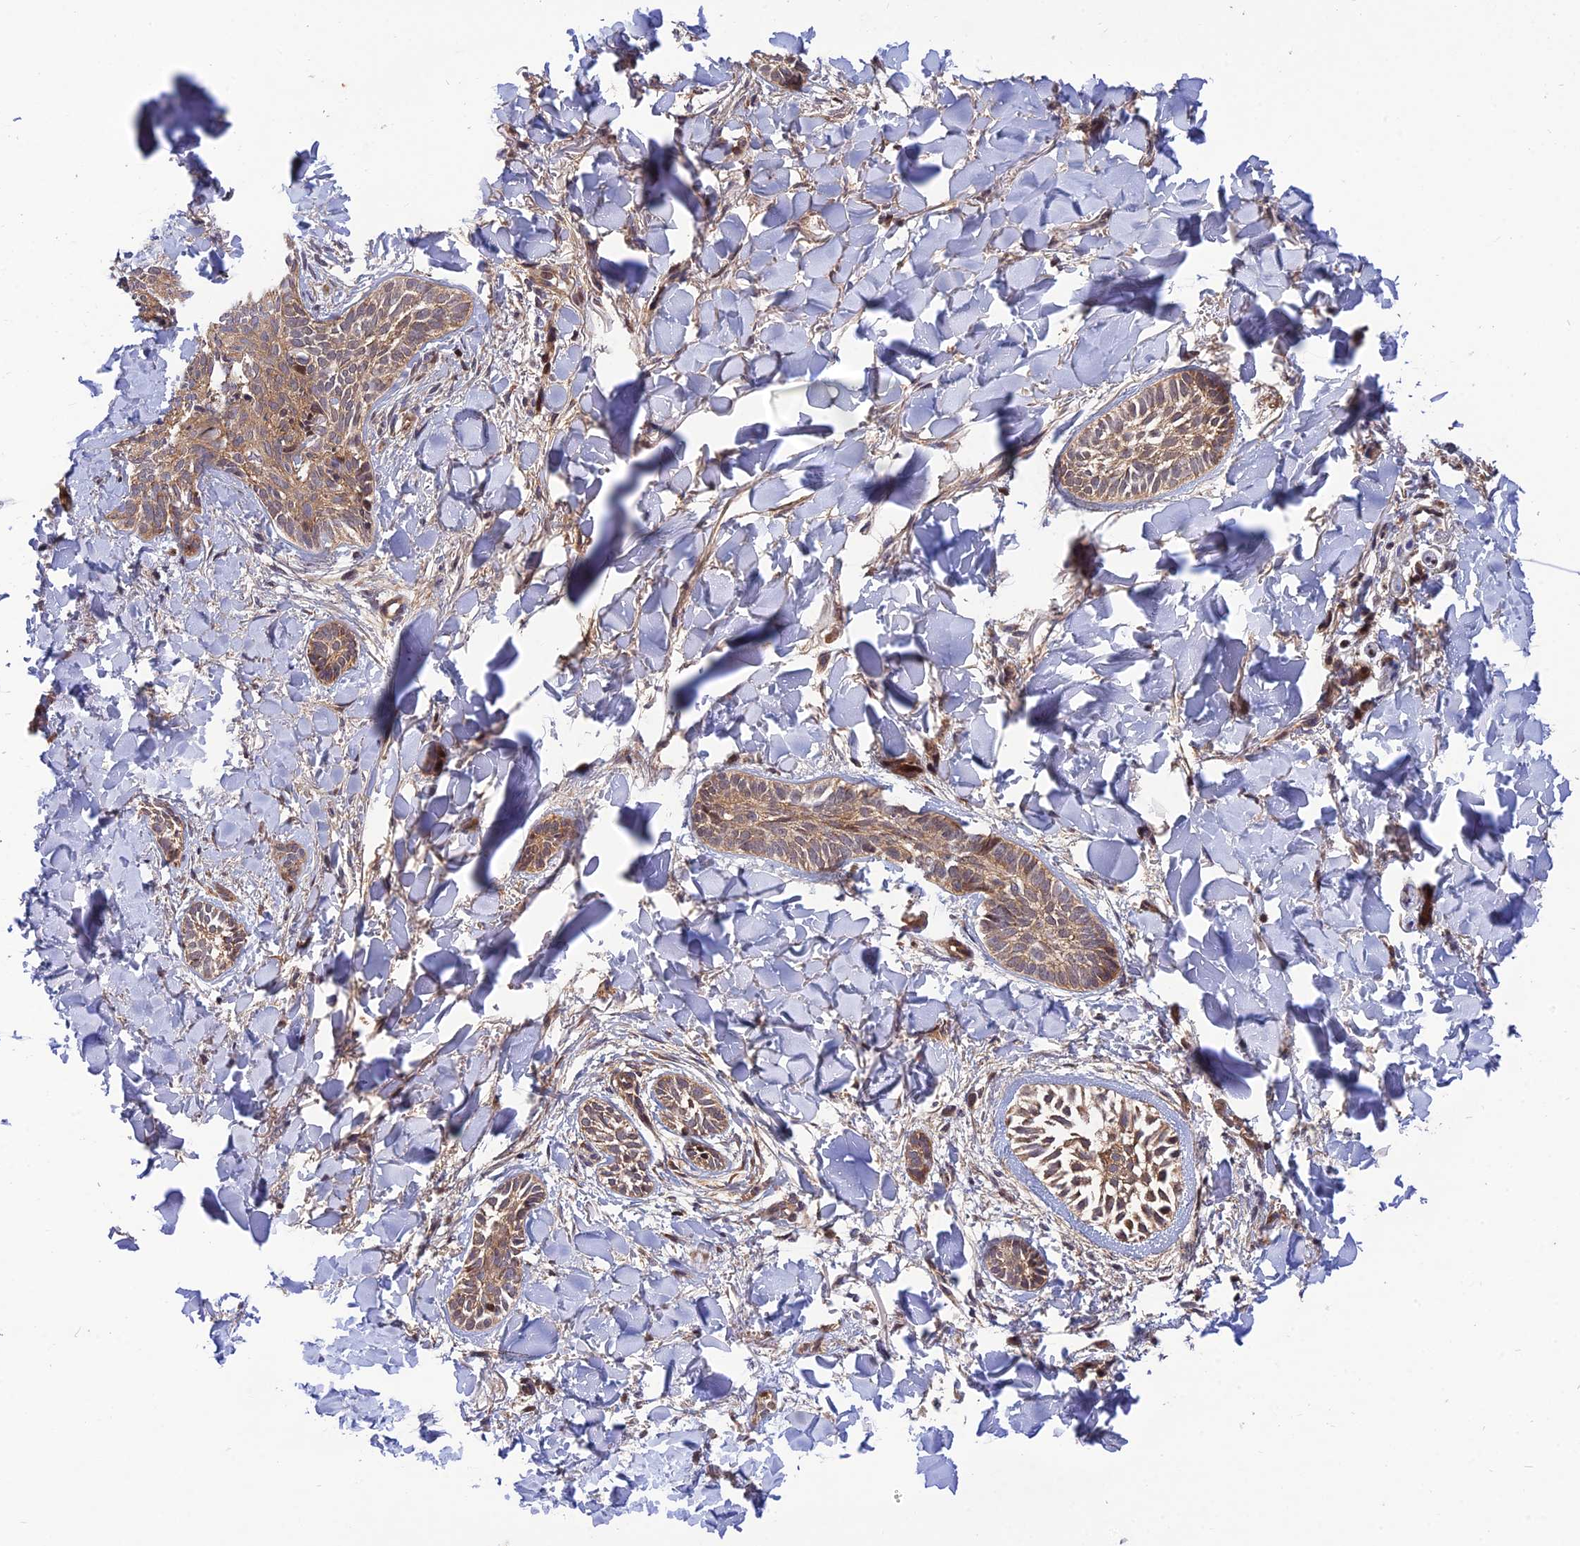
{"staining": {"intensity": "moderate", "quantity": ">75%", "location": "cytoplasmic/membranous"}, "tissue": "skin cancer", "cell_type": "Tumor cells", "image_type": "cancer", "snomed": [{"axis": "morphology", "description": "Basal cell carcinoma"}, {"axis": "topography", "description": "Skin"}], "caption": "The immunohistochemical stain highlights moderate cytoplasmic/membranous staining in tumor cells of skin cancer tissue. Nuclei are stained in blue.", "gene": "PLEKHG2", "patient": {"sex": "female", "age": 59}}